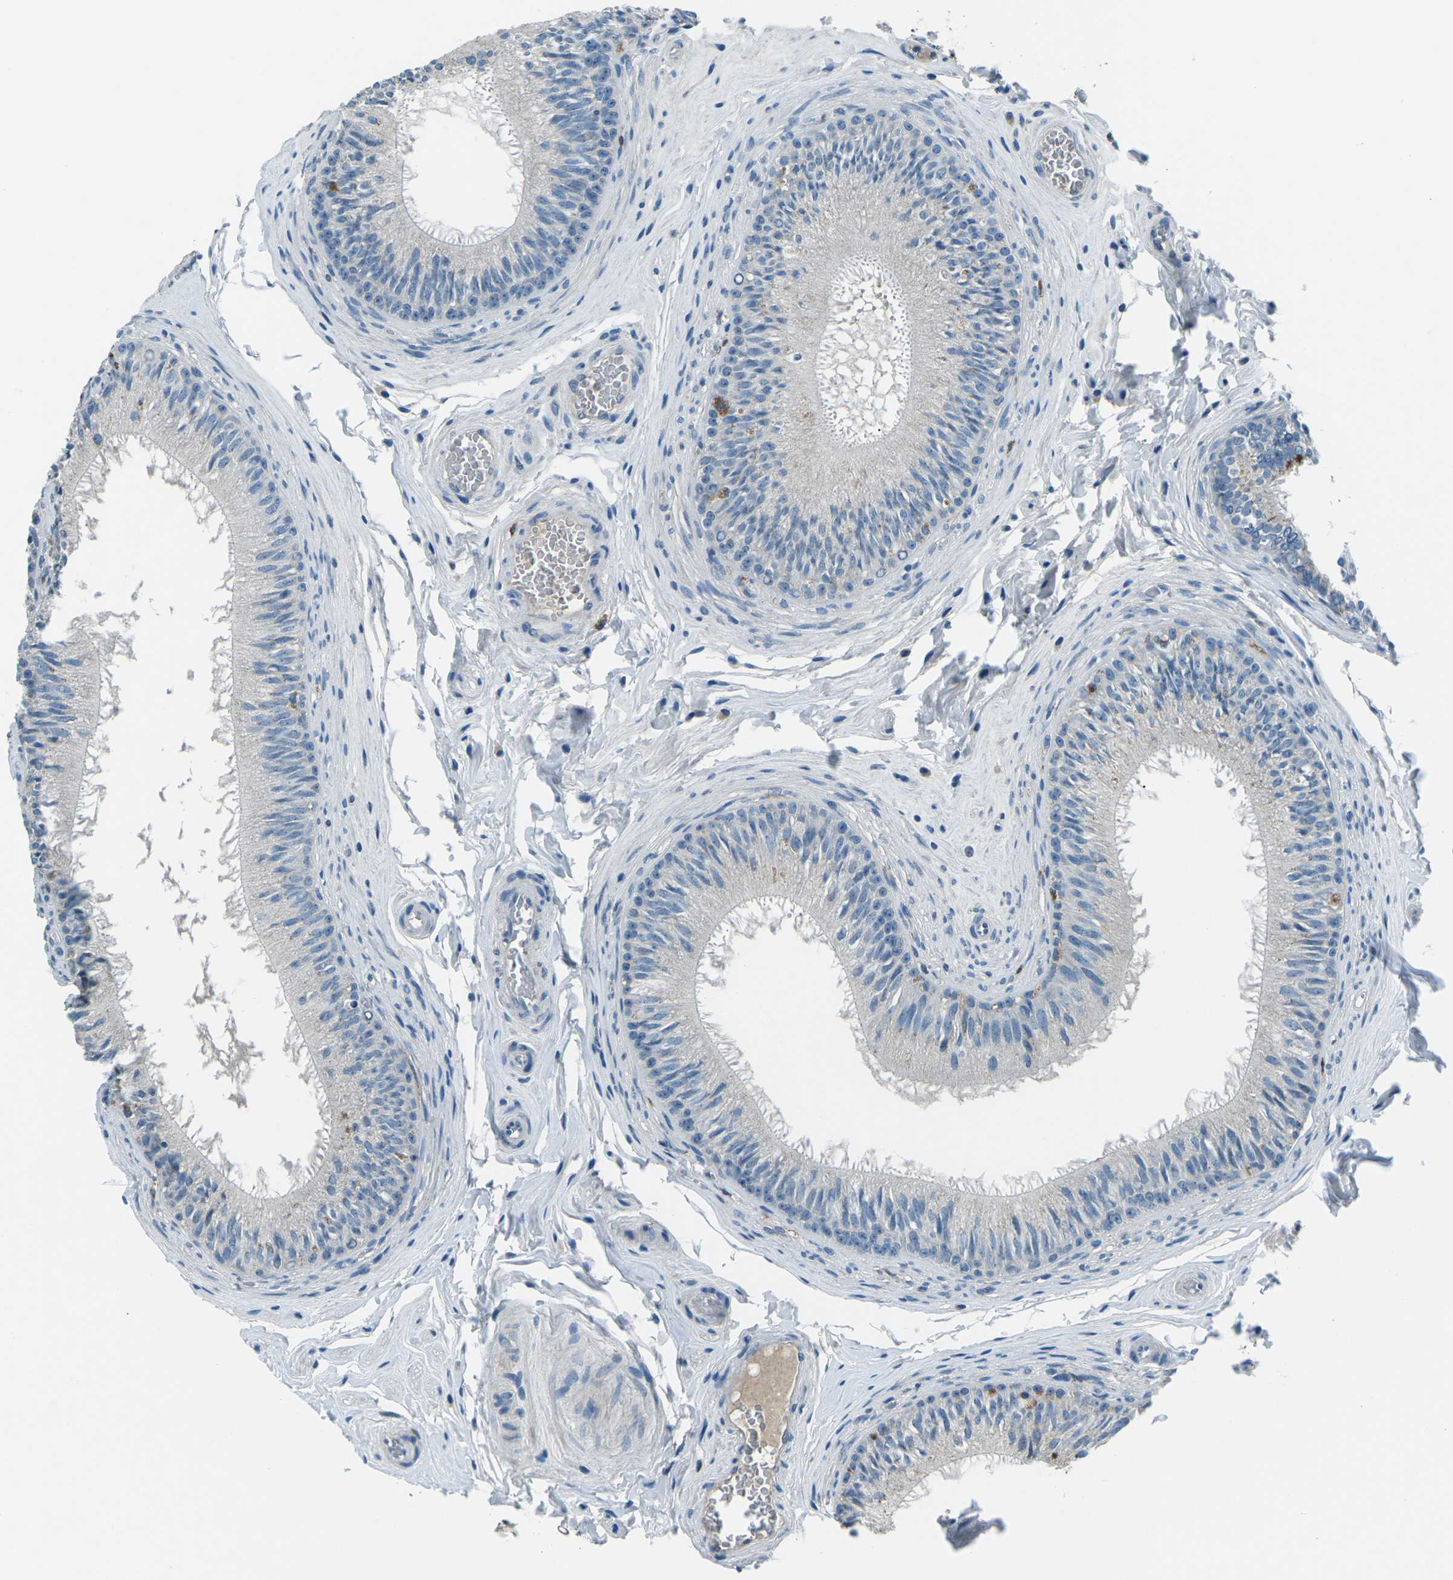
{"staining": {"intensity": "moderate", "quantity": "<25%", "location": "cytoplasmic/membranous"}, "tissue": "epididymis", "cell_type": "Glandular cells", "image_type": "normal", "snomed": [{"axis": "morphology", "description": "Normal tissue, NOS"}, {"axis": "topography", "description": "Testis"}, {"axis": "topography", "description": "Epididymis"}], "caption": "Brown immunohistochemical staining in benign epididymis displays moderate cytoplasmic/membranous expression in about <25% of glandular cells.", "gene": "CD1D", "patient": {"sex": "male", "age": 36}}